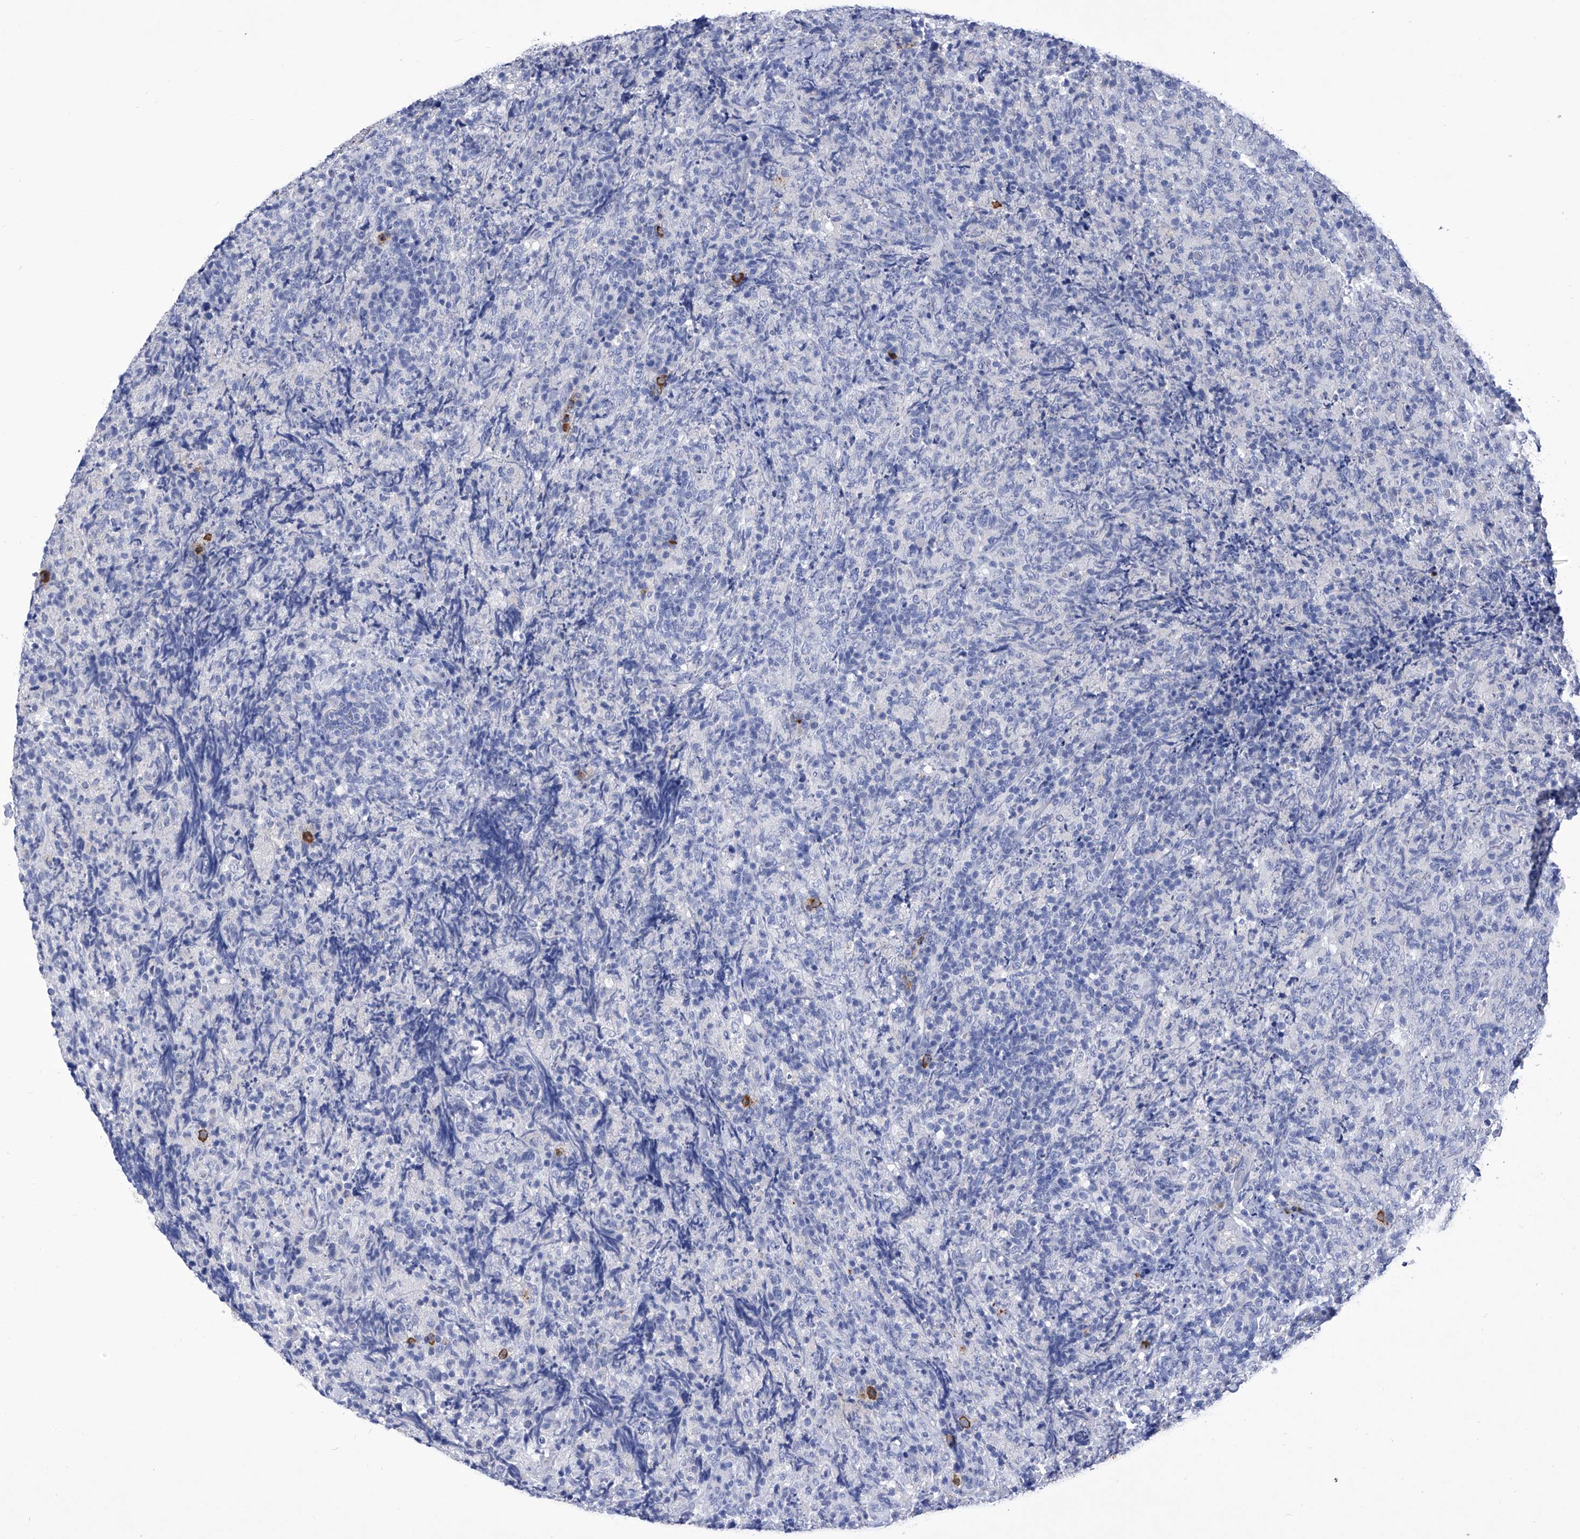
{"staining": {"intensity": "negative", "quantity": "none", "location": "none"}, "tissue": "lymphoma", "cell_type": "Tumor cells", "image_type": "cancer", "snomed": [{"axis": "morphology", "description": "Malignant lymphoma, non-Hodgkin's type, High grade"}, {"axis": "topography", "description": "Tonsil"}], "caption": "IHC micrograph of human malignant lymphoma, non-Hodgkin's type (high-grade) stained for a protein (brown), which displays no expression in tumor cells.", "gene": "IFNL2", "patient": {"sex": "female", "age": 36}}